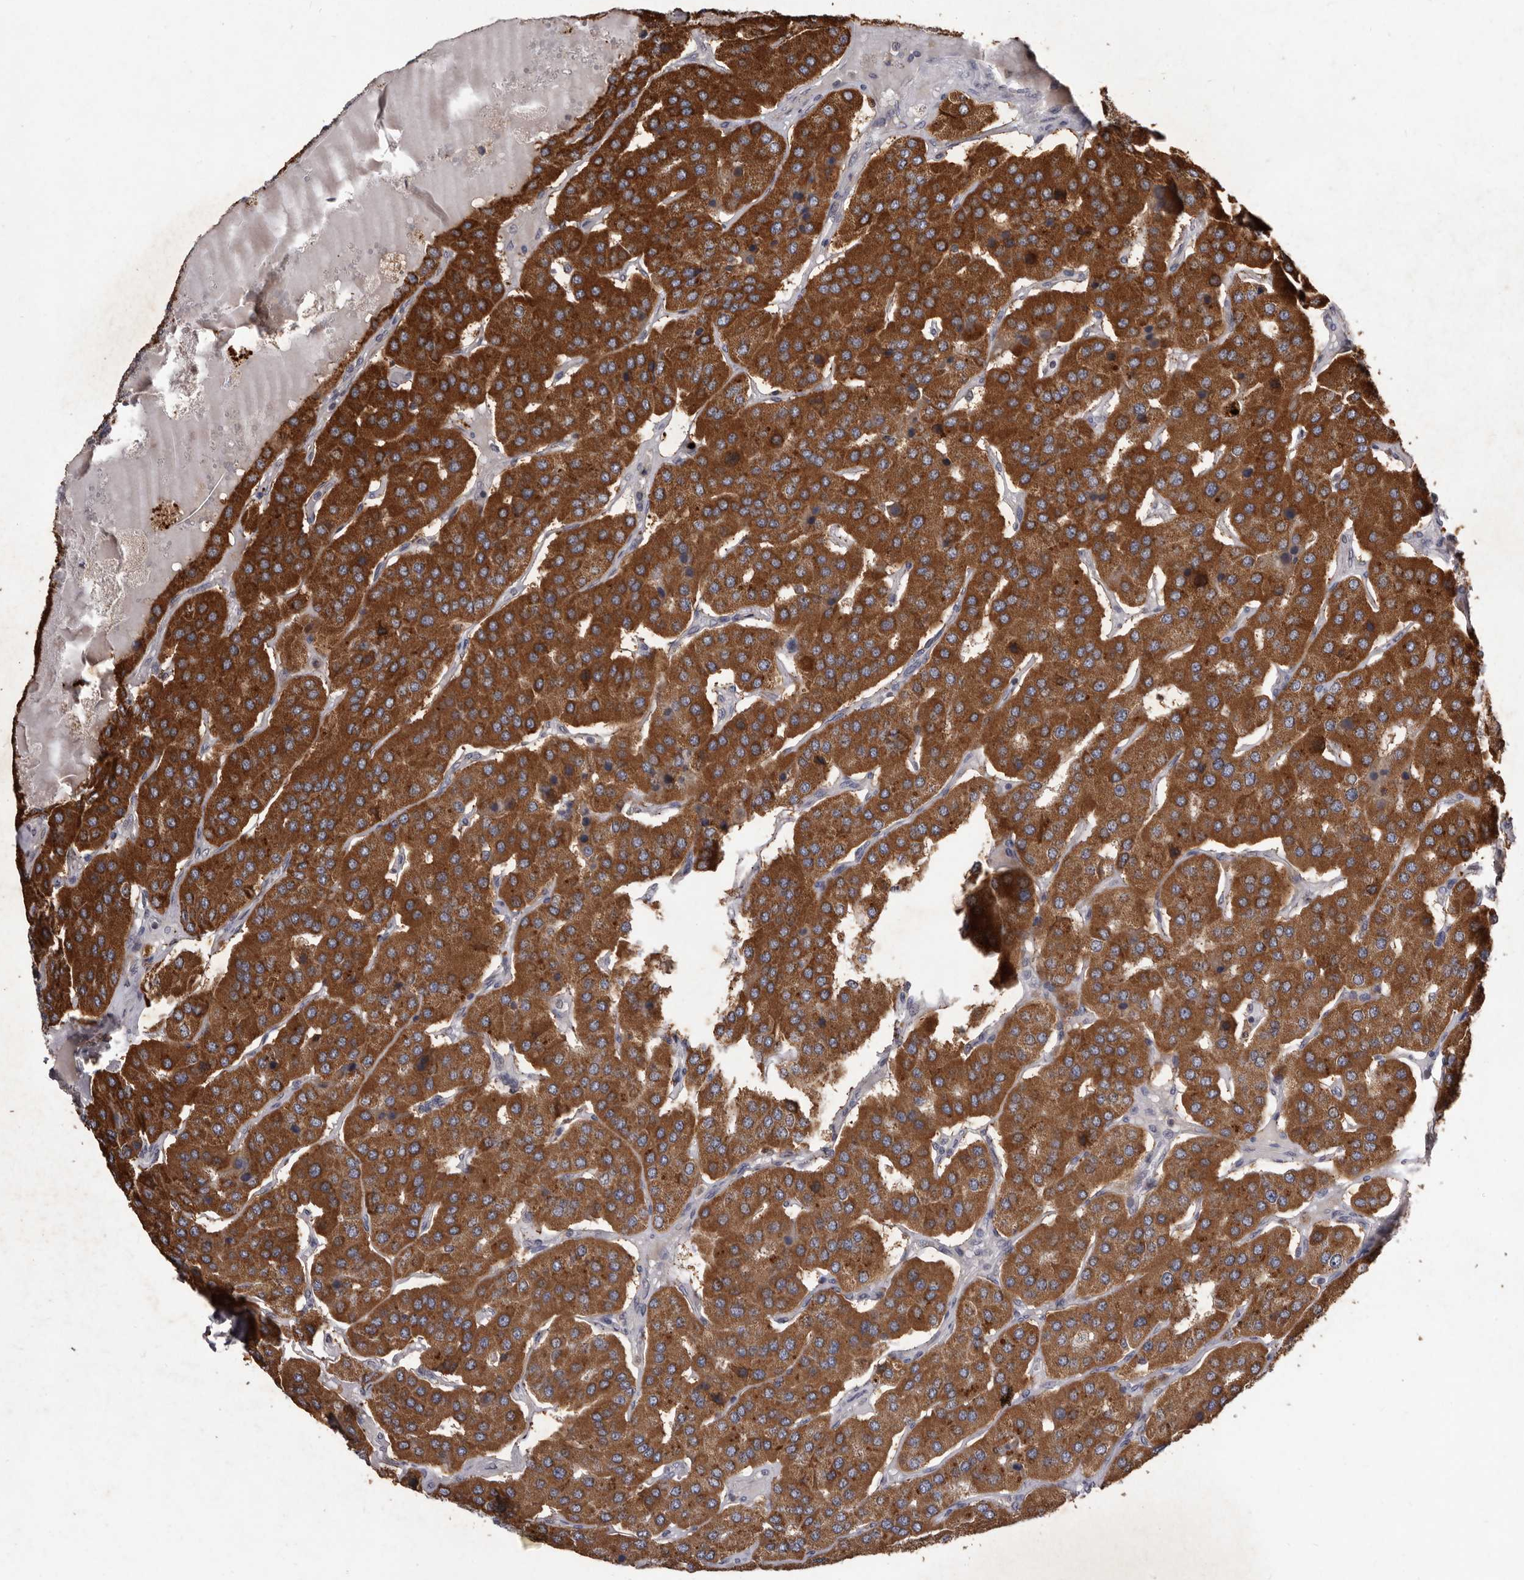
{"staining": {"intensity": "strong", "quantity": ">75%", "location": "cytoplasmic/membranous"}, "tissue": "parathyroid gland", "cell_type": "Glandular cells", "image_type": "normal", "snomed": [{"axis": "morphology", "description": "Normal tissue, NOS"}, {"axis": "morphology", "description": "Adenoma, NOS"}, {"axis": "topography", "description": "Parathyroid gland"}], "caption": "DAB (3,3'-diaminobenzidine) immunohistochemical staining of normal parathyroid gland exhibits strong cytoplasmic/membranous protein expression in approximately >75% of glandular cells.", "gene": "CXCL14", "patient": {"sex": "female", "age": 86}}